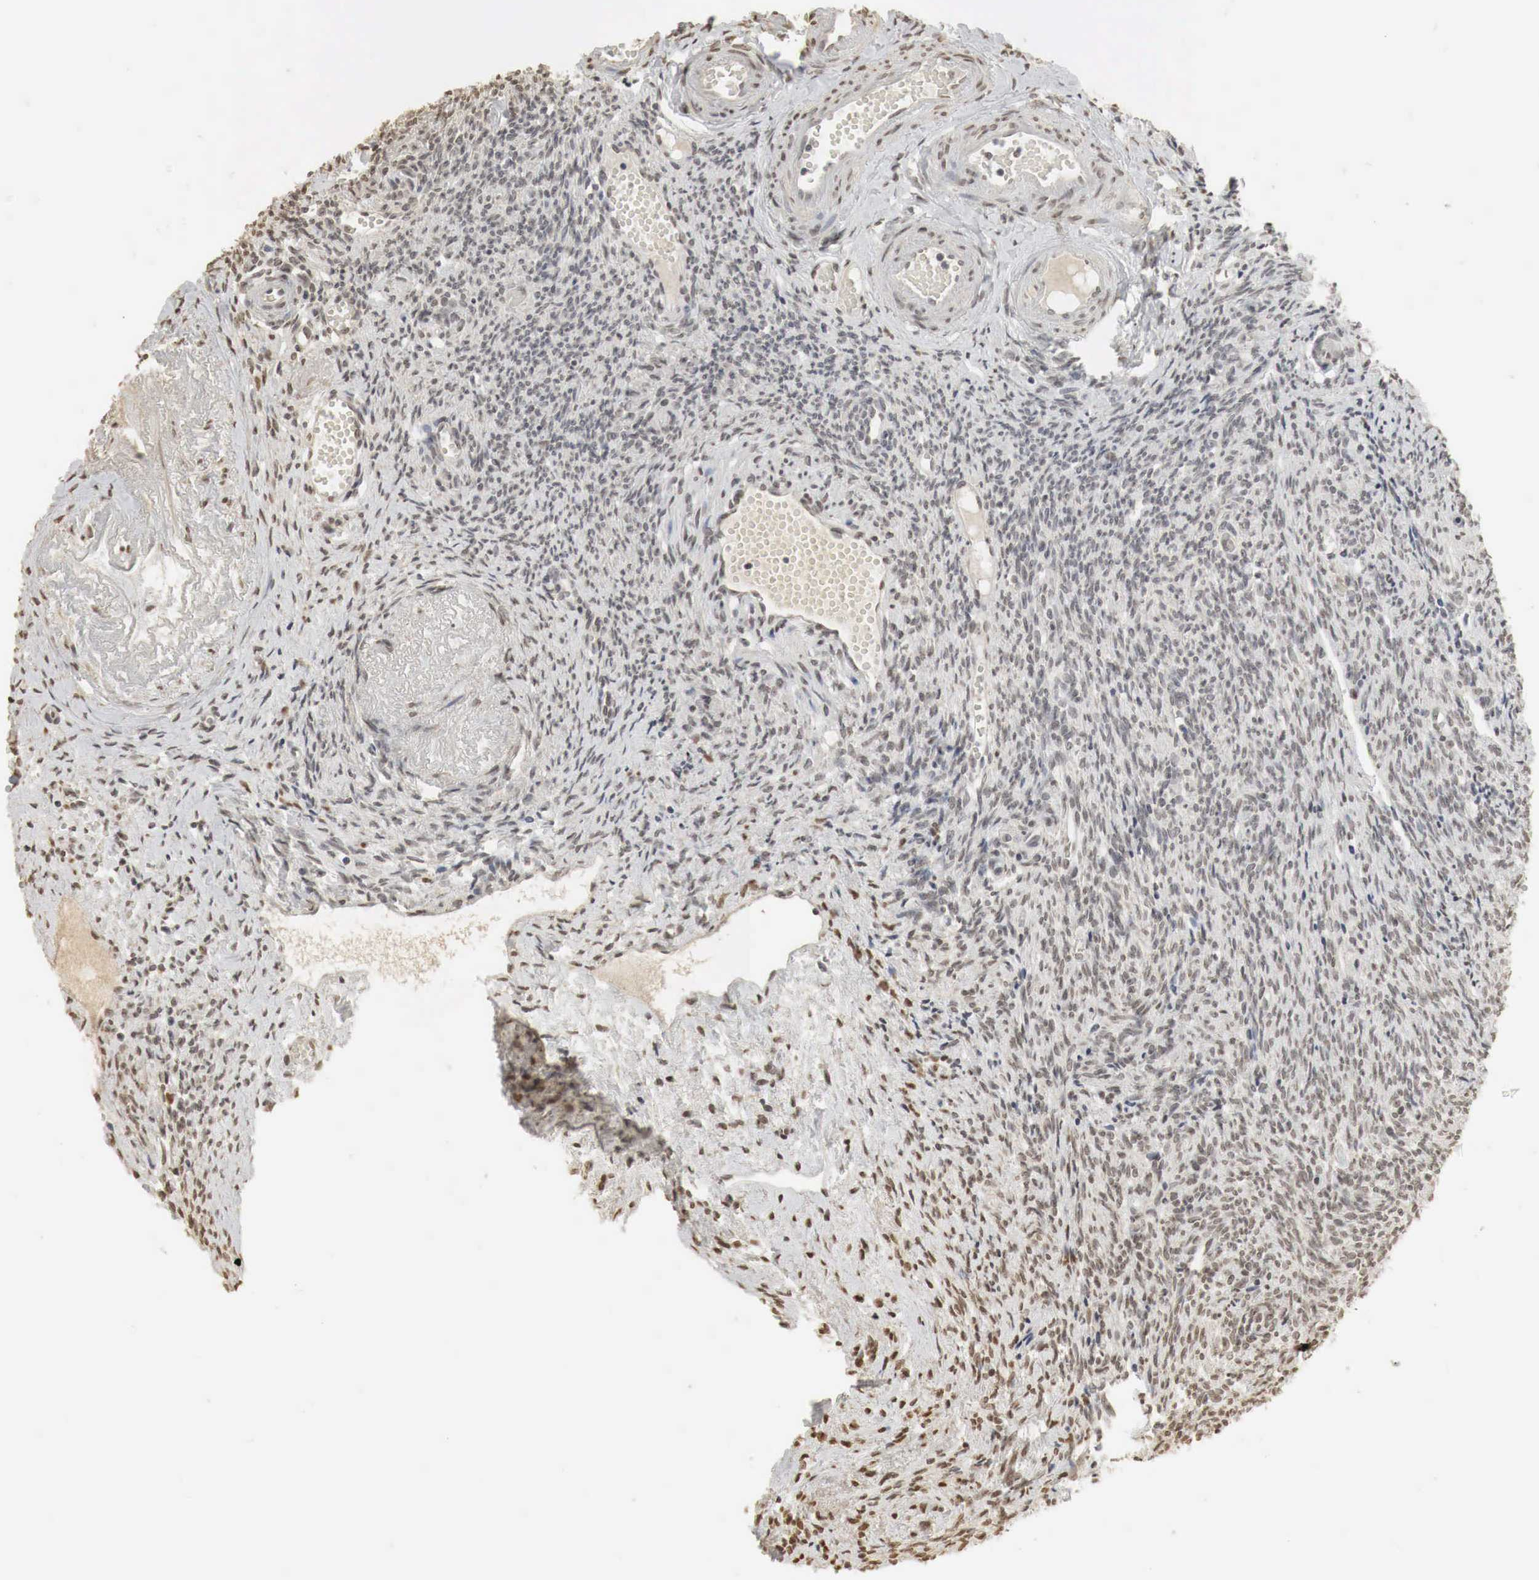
{"staining": {"intensity": "negative", "quantity": "none", "location": "none"}, "tissue": "ovary", "cell_type": "Follicle cells", "image_type": "normal", "snomed": [{"axis": "morphology", "description": "Normal tissue, NOS"}, {"axis": "topography", "description": "Ovary"}], "caption": "This is a image of immunohistochemistry (IHC) staining of benign ovary, which shows no positivity in follicle cells. (Brightfield microscopy of DAB IHC at high magnification).", "gene": "ERBB4", "patient": {"sex": "female", "age": 63}}